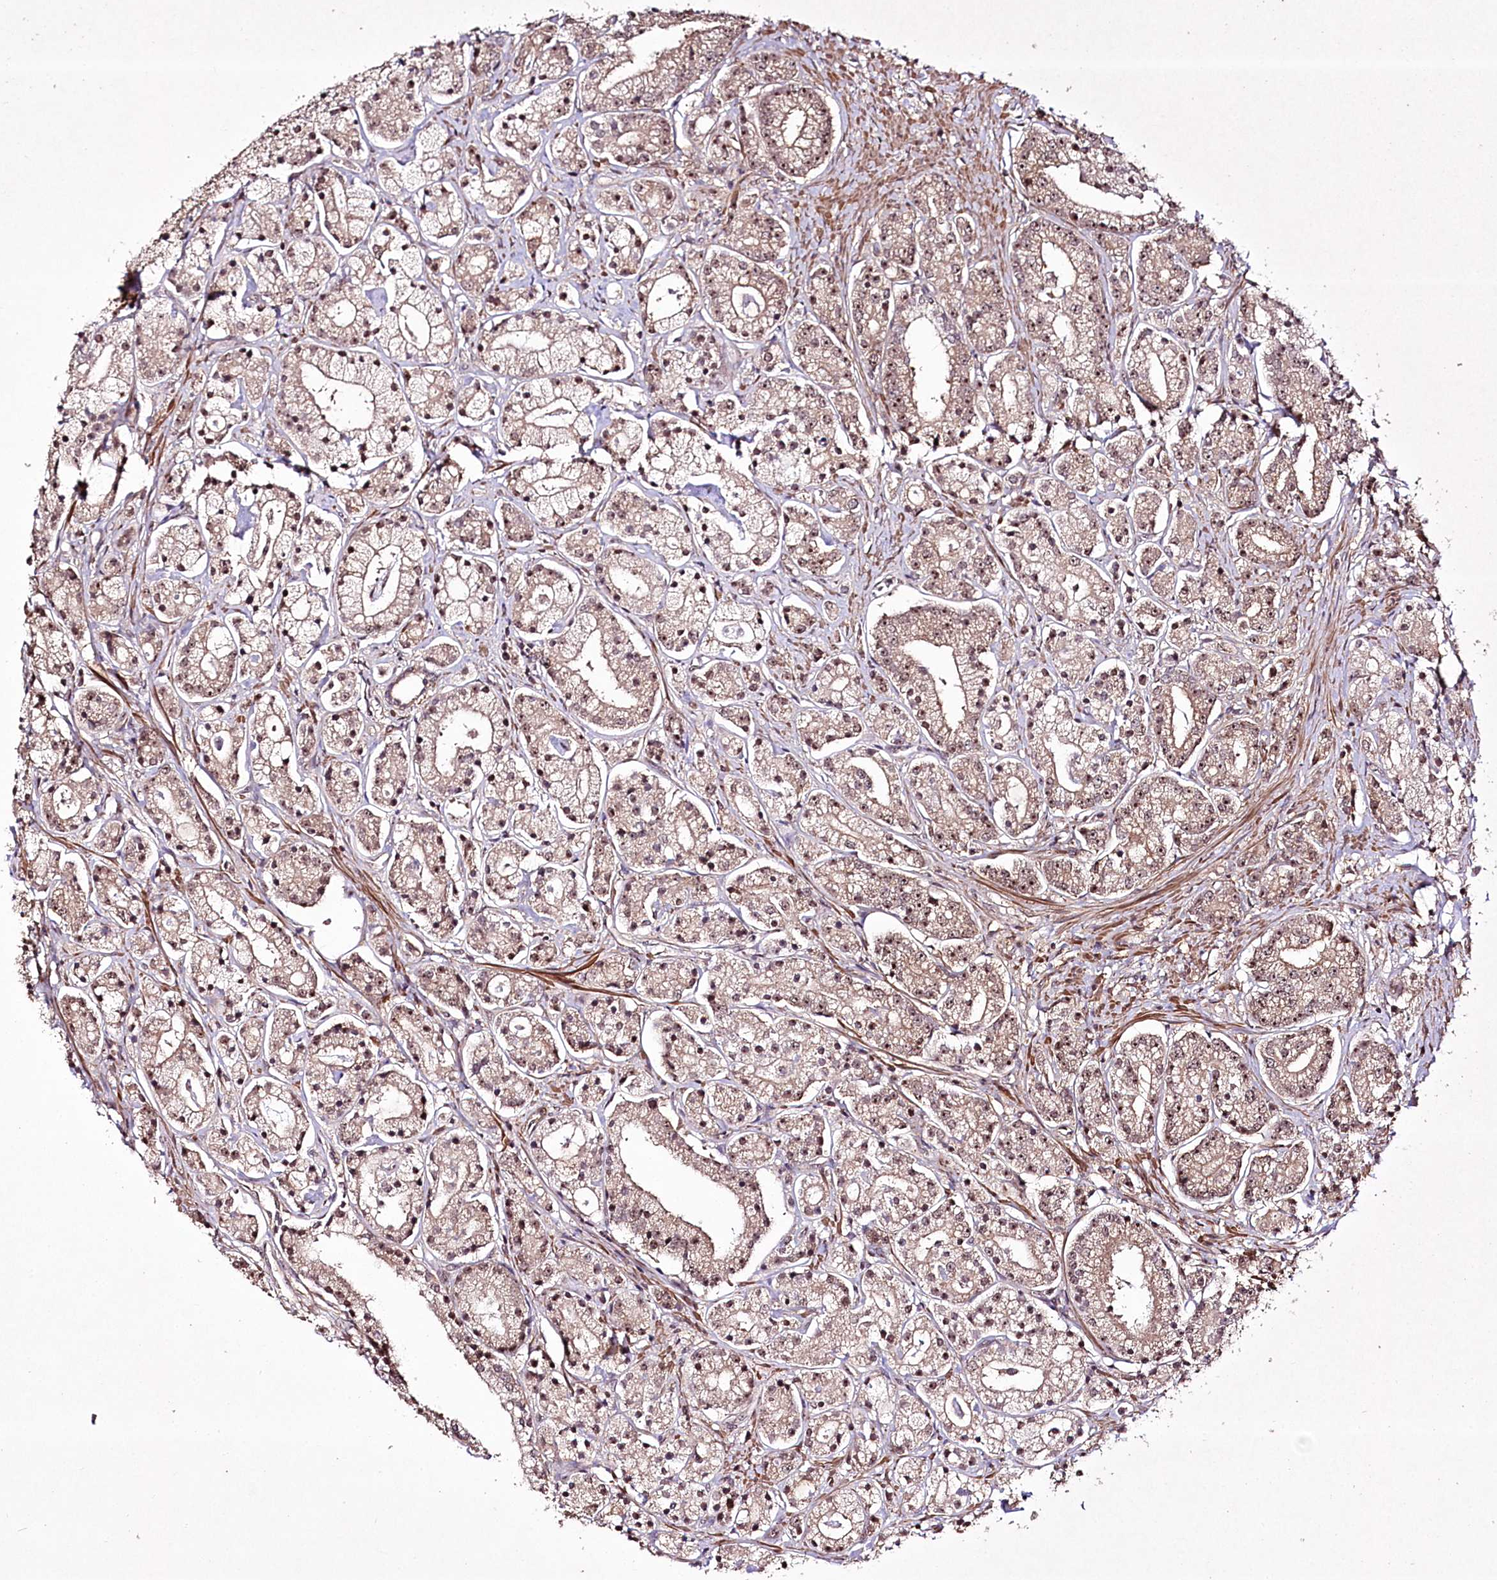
{"staining": {"intensity": "weak", "quantity": ">75%", "location": "nuclear"}, "tissue": "prostate cancer", "cell_type": "Tumor cells", "image_type": "cancer", "snomed": [{"axis": "morphology", "description": "Adenocarcinoma, High grade"}, {"axis": "topography", "description": "Prostate"}], "caption": "Protein expression analysis of adenocarcinoma (high-grade) (prostate) exhibits weak nuclear staining in approximately >75% of tumor cells.", "gene": "CCDC59", "patient": {"sex": "male", "age": 69}}